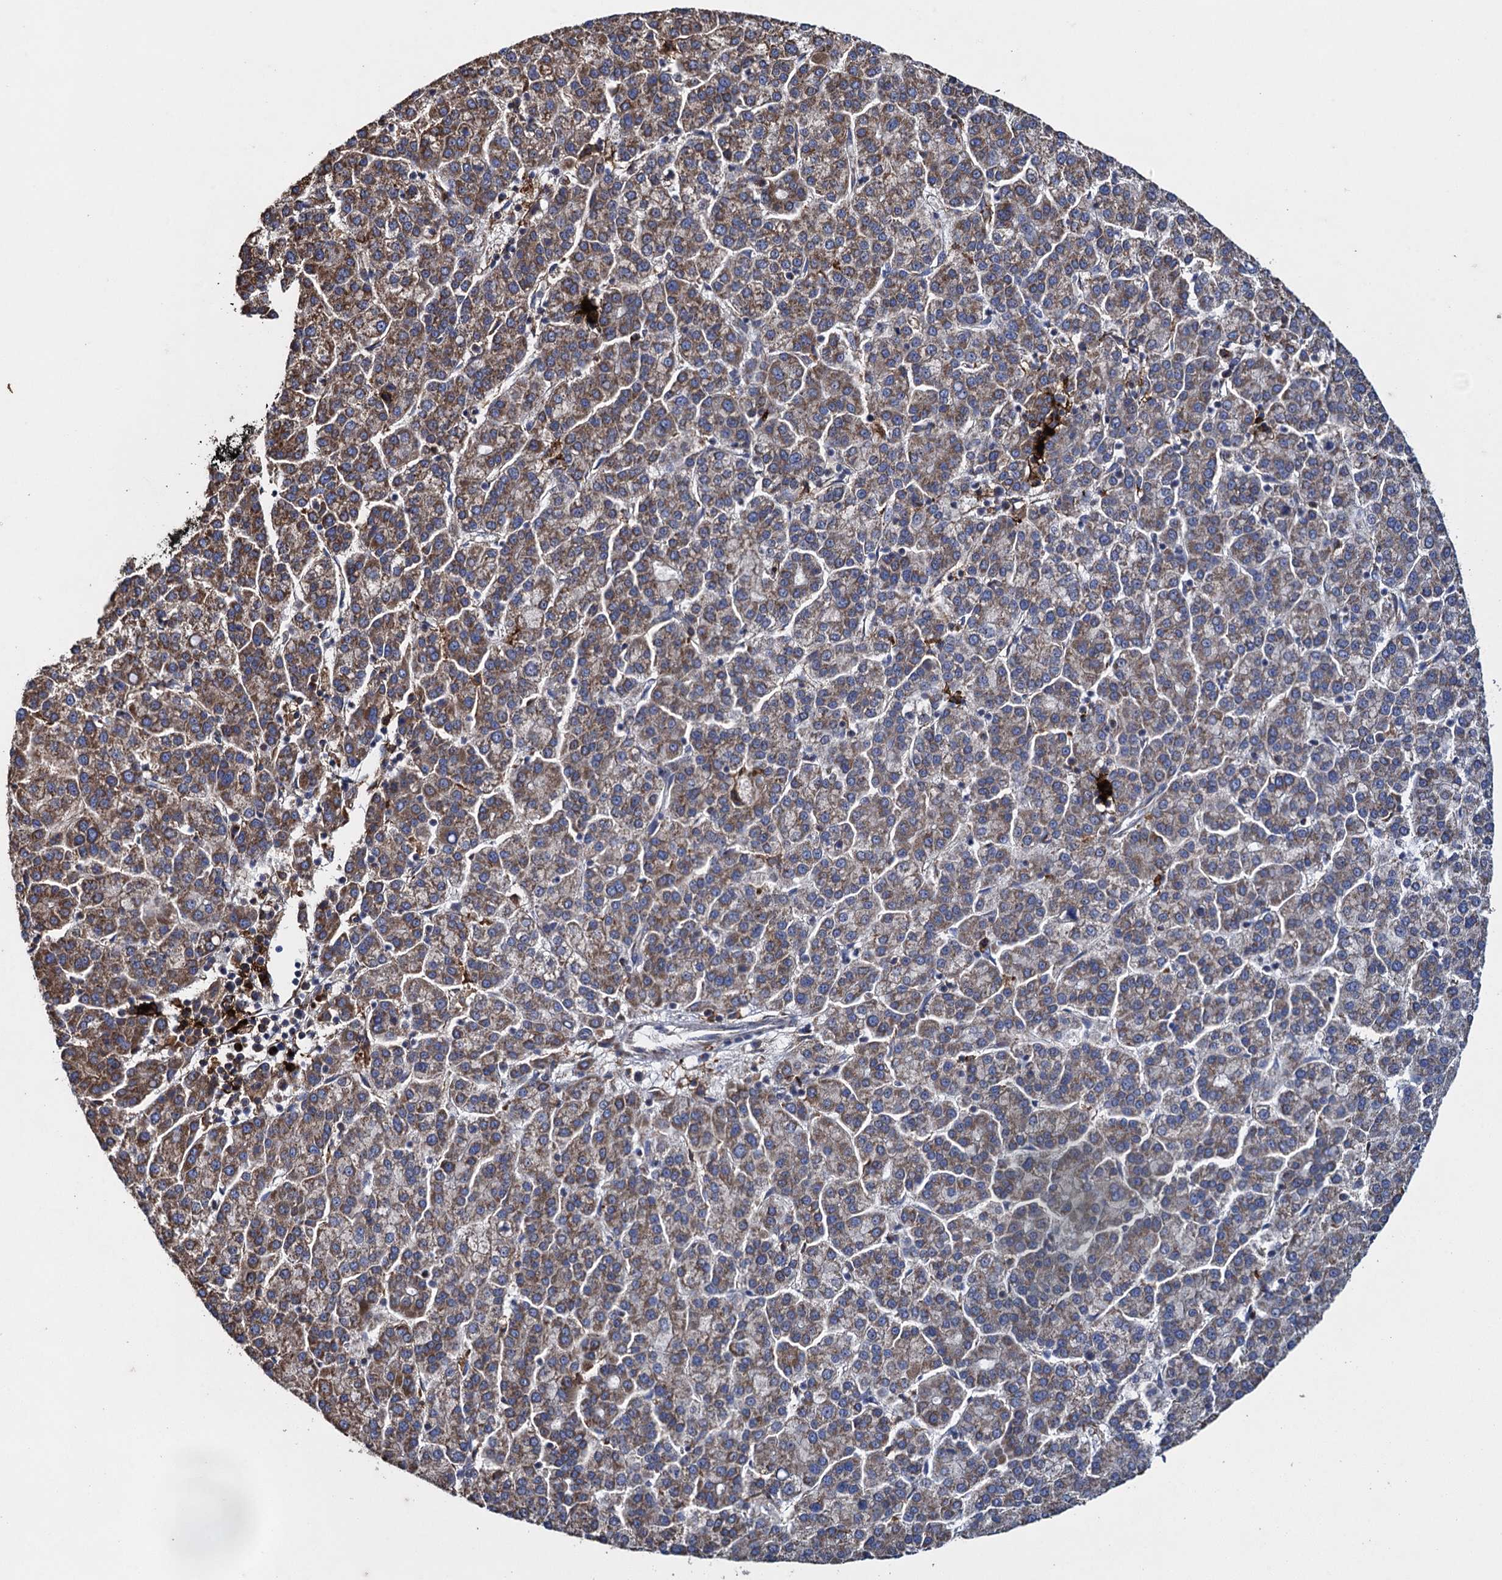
{"staining": {"intensity": "moderate", "quantity": "25%-75%", "location": "cytoplasmic/membranous"}, "tissue": "liver cancer", "cell_type": "Tumor cells", "image_type": "cancer", "snomed": [{"axis": "morphology", "description": "Carcinoma, Hepatocellular, NOS"}, {"axis": "topography", "description": "Liver"}], "caption": "Protein expression analysis of human hepatocellular carcinoma (liver) reveals moderate cytoplasmic/membranous staining in about 25%-75% of tumor cells. (DAB IHC, brown staining for protein, blue staining for nuclei).", "gene": "TXNDC11", "patient": {"sex": "female", "age": 58}}